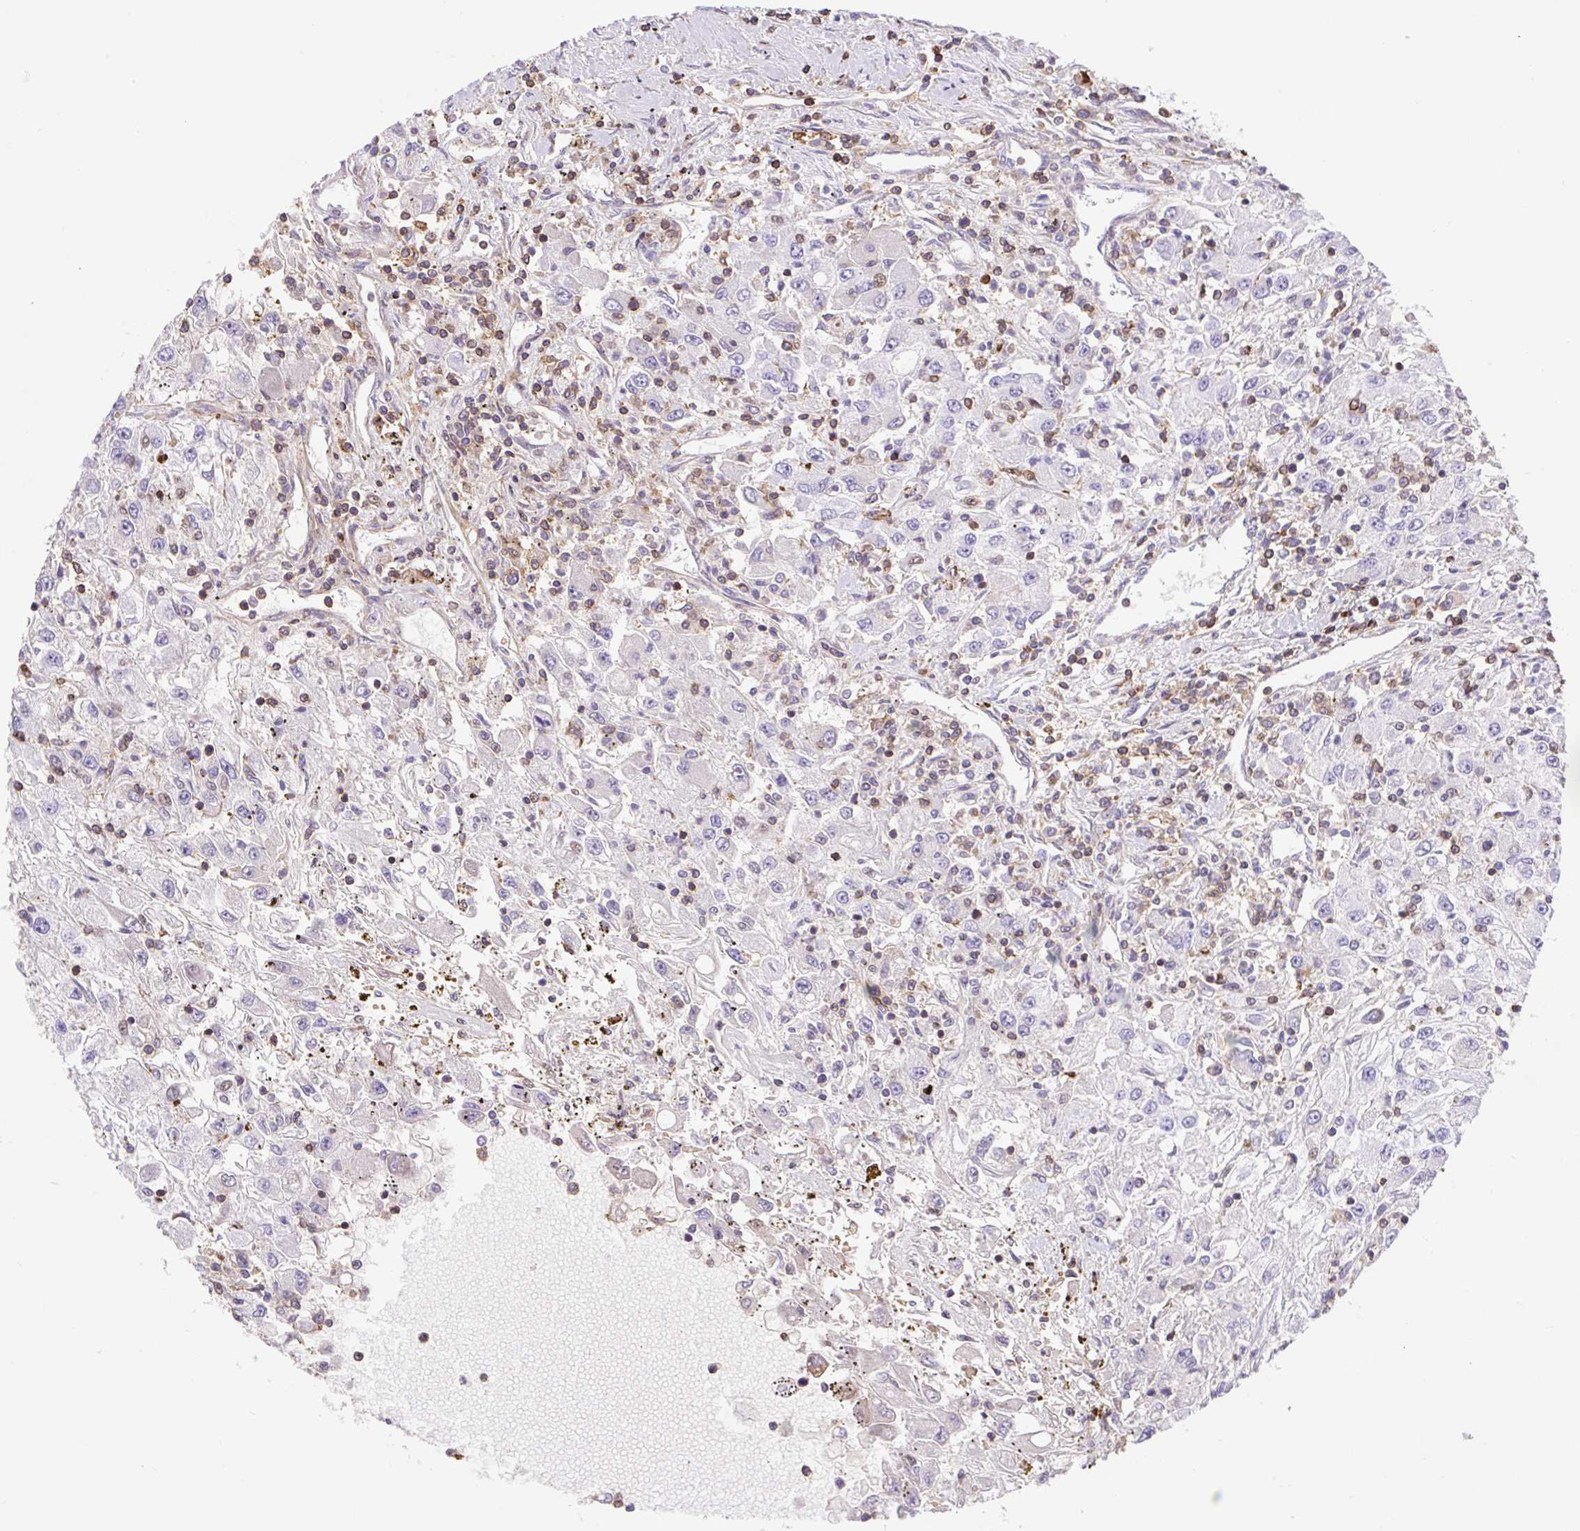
{"staining": {"intensity": "negative", "quantity": "none", "location": "none"}, "tissue": "renal cancer", "cell_type": "Tumor cells", "image_type": "cancer", "snomed": [{"axis": "morphology", "description": "Adenocarcinoma, NOS"}, {"axis": "topography", "description": "Kidney"}], "caption": "High power microscopy image of an IHC histopathology image of renal cancer, revealing no significant expression in tumor cells.", "gene": "TPRG1", "patient": {"sex": "female", "age": 67}}